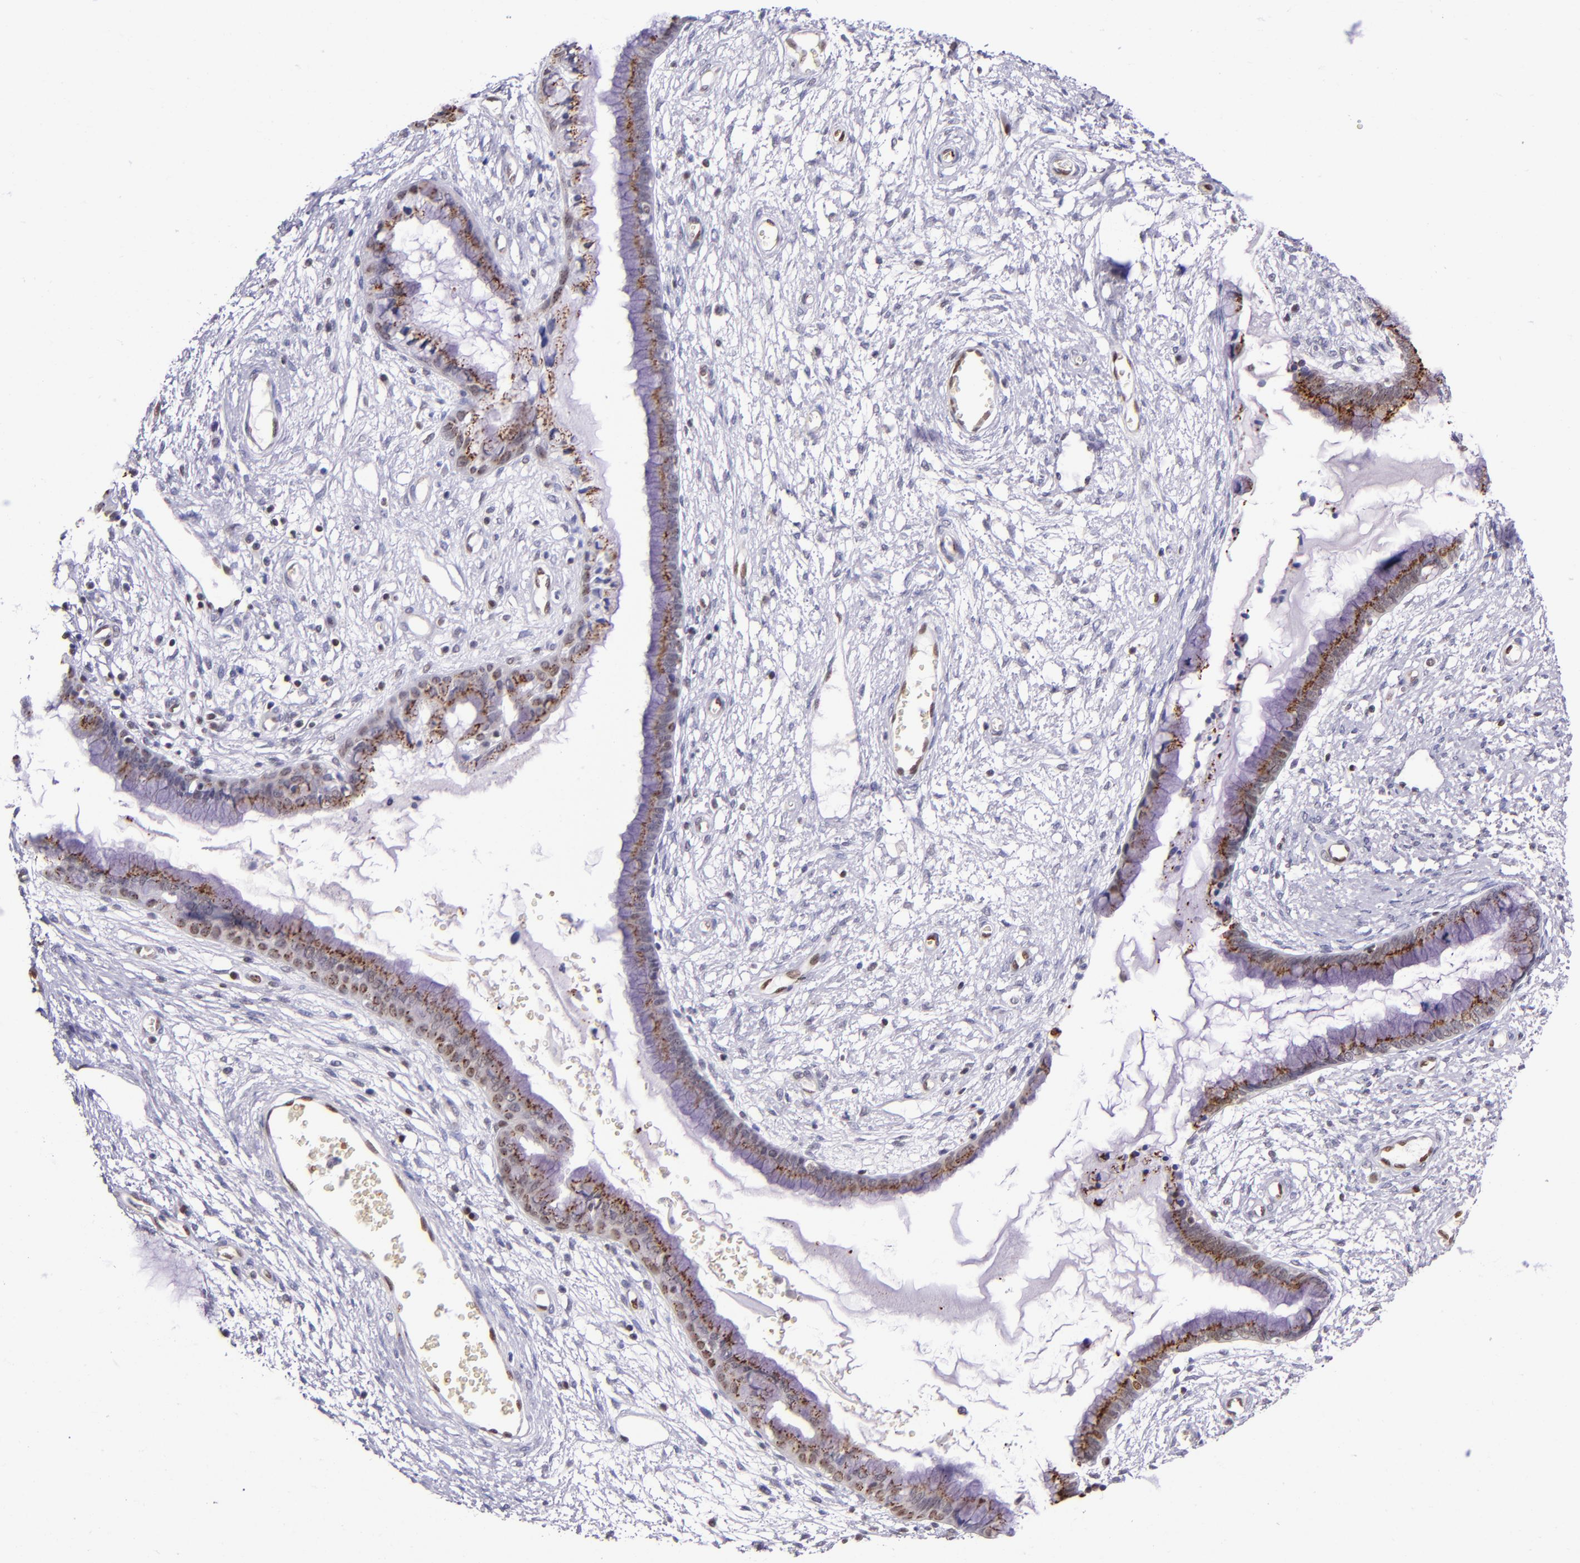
{"staining": {"intensity": "moderate", "quantity": ">75%", "location": "cytoplasmic/membranous"}, "tissue": "cervix", "cell_type": "Glandular cells", "image_type": "normal", "snomed": [{"axis": "morphology", "description": "Normal tissue, NOS"}, {"axis": "topography", "description": "Cervix"}], "caption": "This is a micrograph of immunohistochemistry (IHC) staining of benign cervix, which shows moderate staining in the cytoplasmic/membranous of glandular cells.", "gene": "MGMT", "patient": {"sex": "female", "age": 55}}